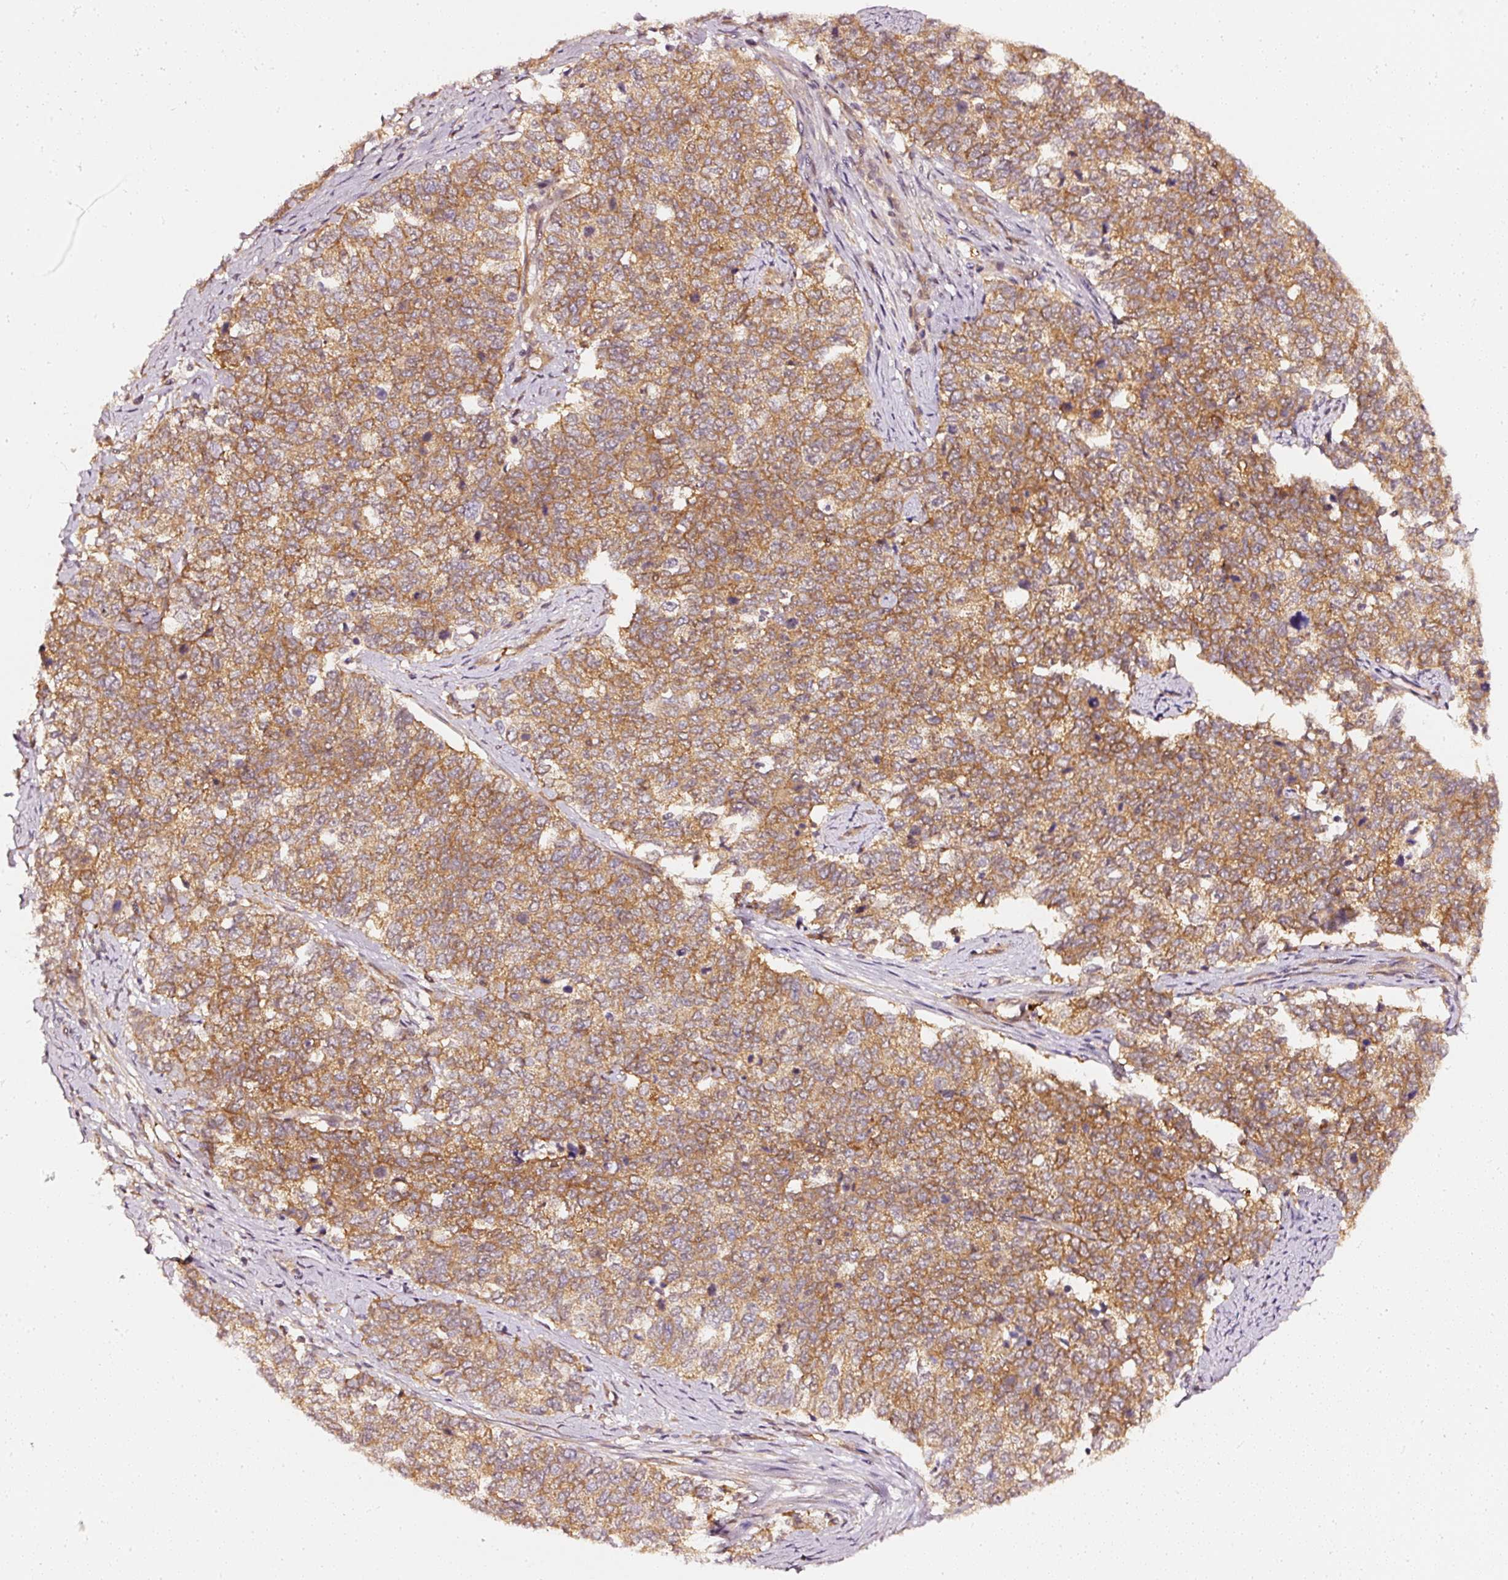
{"staining": {"intensity": "moderate", "quantity": ">75%", "location": "cytoplasmic/membranous"}, "tissue": "cervical cancer", "cell_type": "Tumor cells", "image_type": "cancer", "snomed": [{"axis": "morphology", "description": "Squamous cell carcinoma, NOS"}, {"axis": "topography", "description": "Cervix"}], "caption": "A histopathology image of cervical cancer stained for a protein shows moderate cytoplasmic/membranous brown staining in tumor cells.", "gene": "ASMTL", "patient": {"sex": "female", "age": 63}}